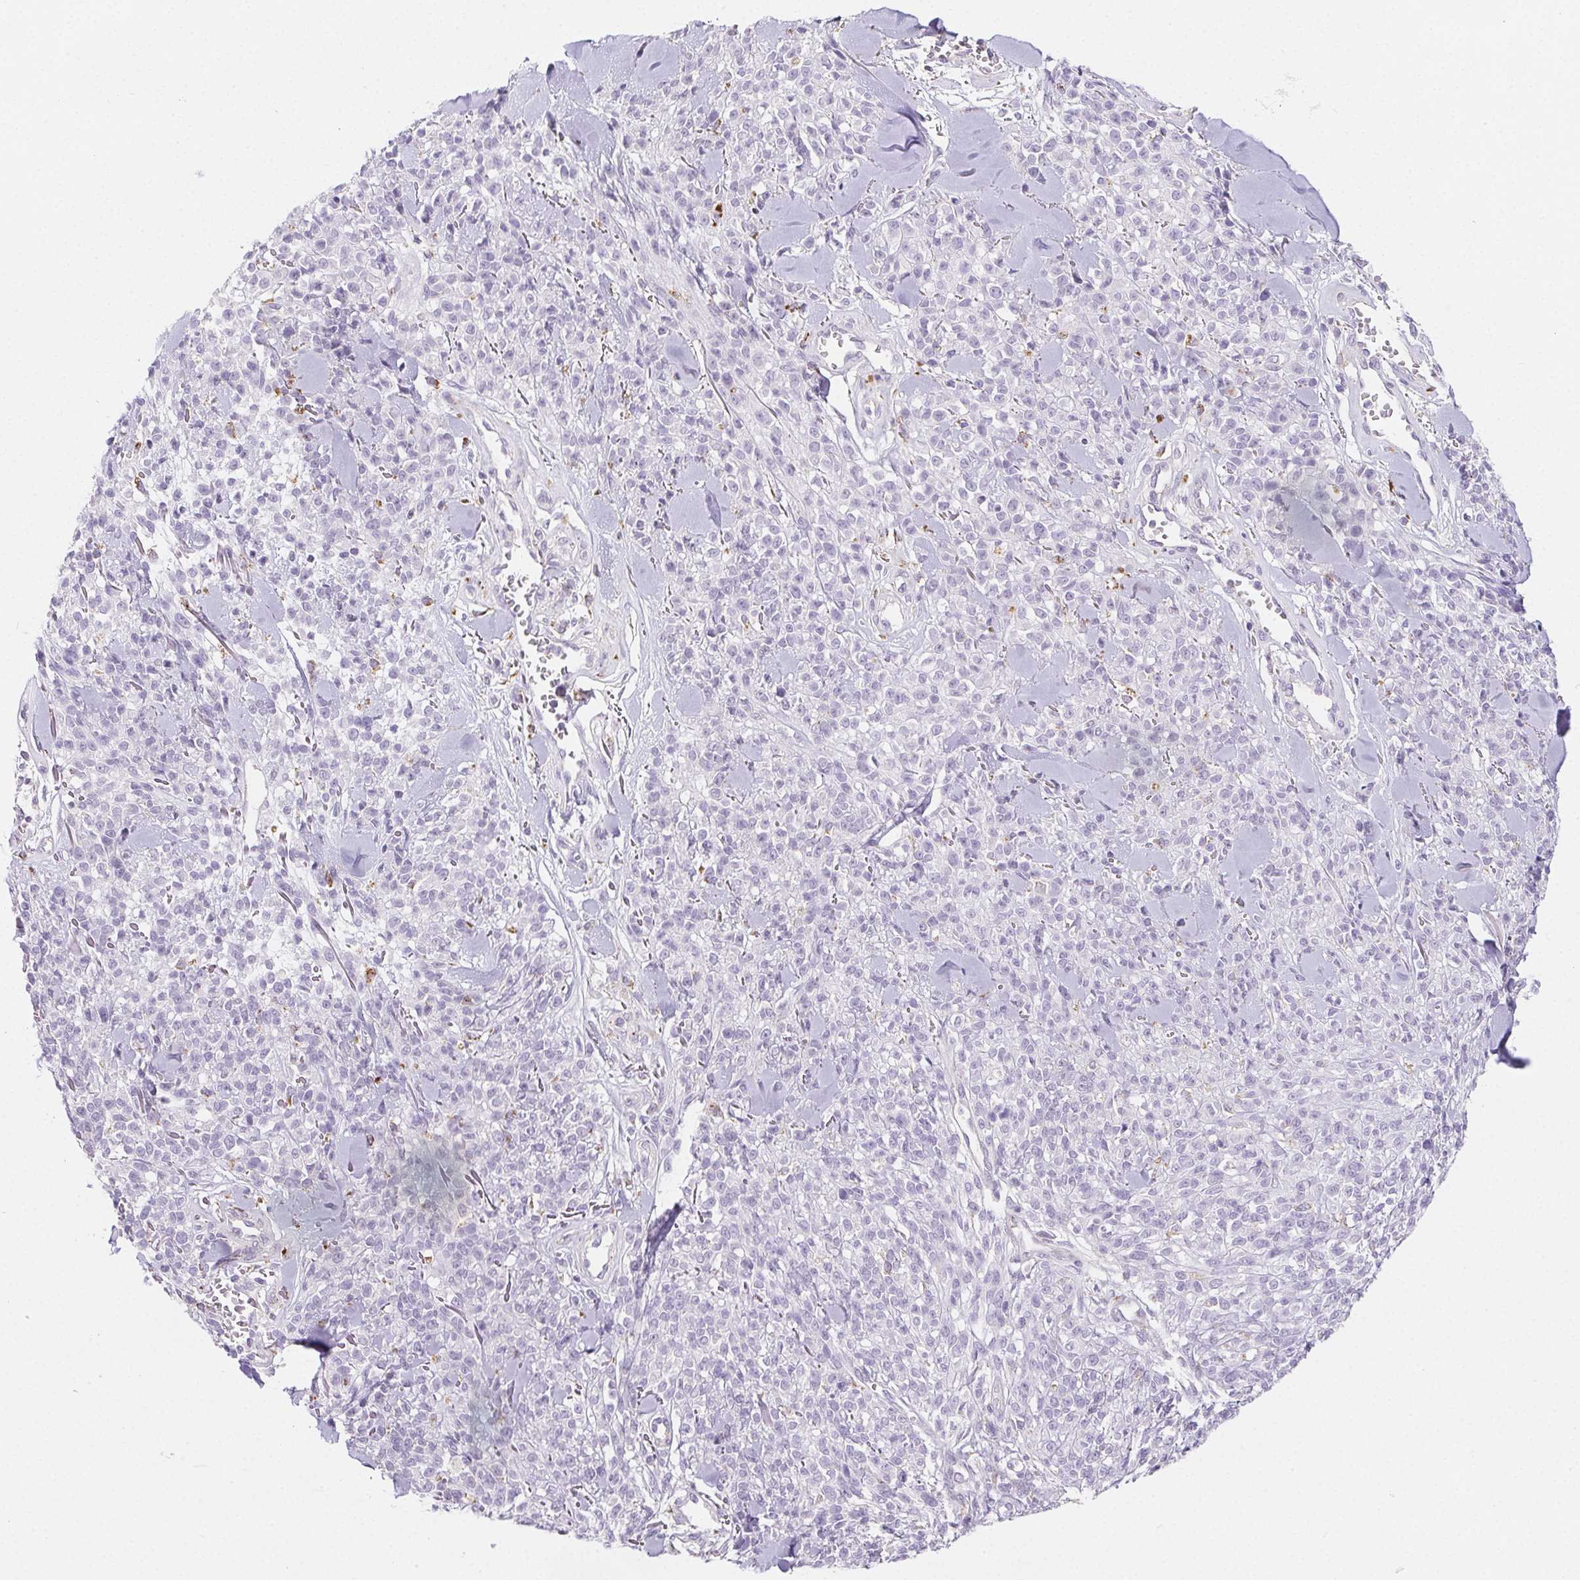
{"staining": {"intensity": "negative", "quantity": "none", "location": "none"}, "tissue": "melanoma", "cell_type": "Tumor cells", "image_type": "cancer", "snomed": [{"axis": "morphology", "description": "Malignant melanoma, NOS"}, {"axis": "topography", "description": "Skin"}, {"axis": "topography", "description": "Skin of trunk"}], "caption": "High power microscopy photomicrograph of an immunohistochemistry (IHC) photomicrograph of melanoma, revealing no significant positivity in tumor cells.", "gene": "LIPA", "patient": {"sex": "male", "age": 74}}